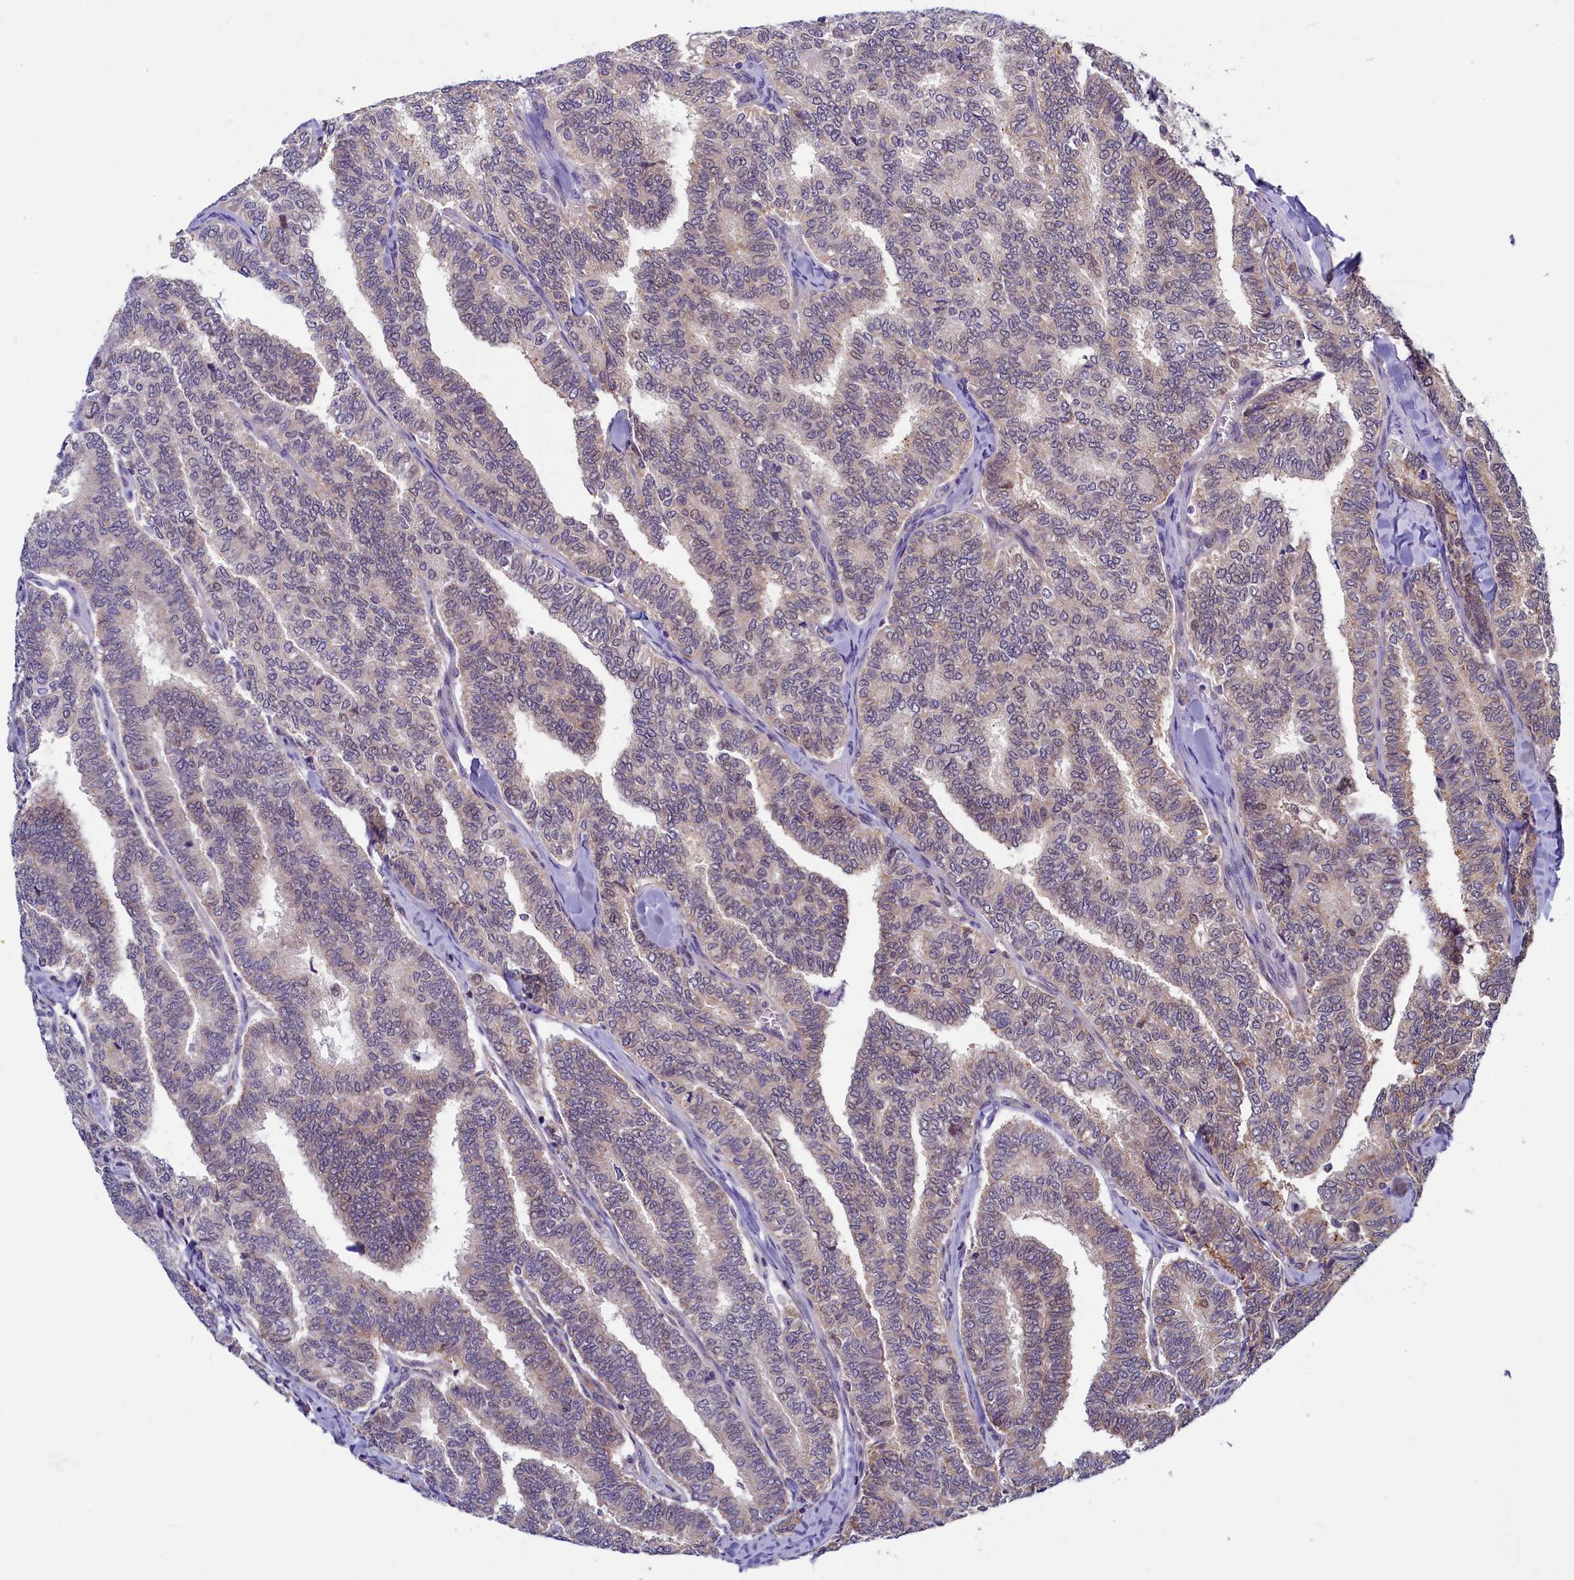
{"staining": {"intensity": "negative", "quantity": "none", "location": "none"}, "tissue": "thyroid cancer", "cell_type": "Tumor cells", "image_type": "cancer", "snomed": [{"axis": "morphology", "description": "Papillary adenocarcinoma, NOS"}, {"axis": "topography", "description": "Thyroid gland"}], "caption": "DAB (3,3'-diaminobenzidine) immunohistochemical staining of thyroid papillary adenocarcinoma shows no significant positivity in tumor cells.", "gene": "SLC16A14", "patient": {"sex": "female", "age": 35}}